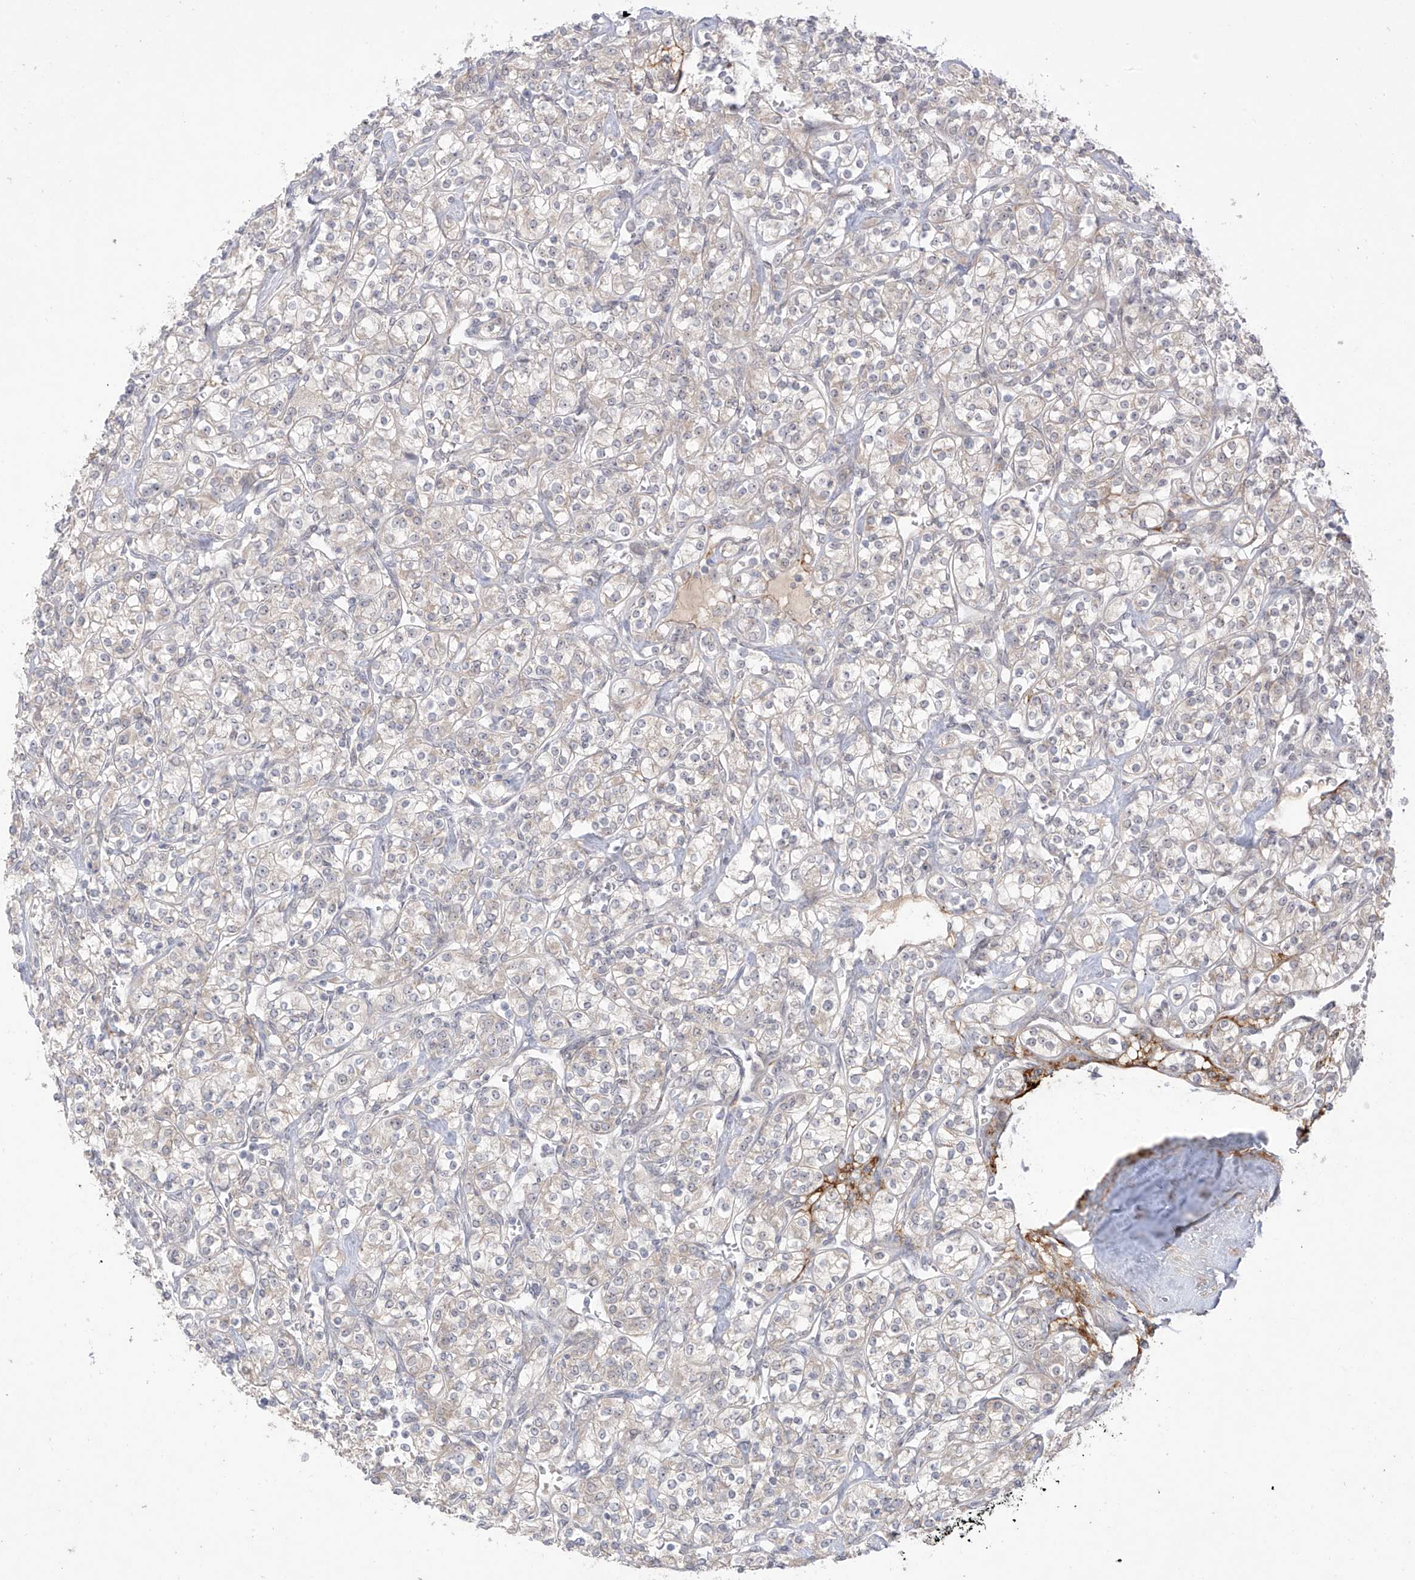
{"staining": {"intensity": "negative", "quantity": "none", "location": "none"}, "tissue": "renal cancer", "cell_type": "Tumor cells", "image_type": "cancer", "snomed": [{"axis": "morphology", "description": "Adenocarcinoma, NOS"}, {"axis": "topography", "description": "Kidney"}], "caption": "Tumor cells show no significant staining in renal cancer (adenocarcinoma).", "gene": "OGT", "patient": {"sex": "male", "age": 77}}